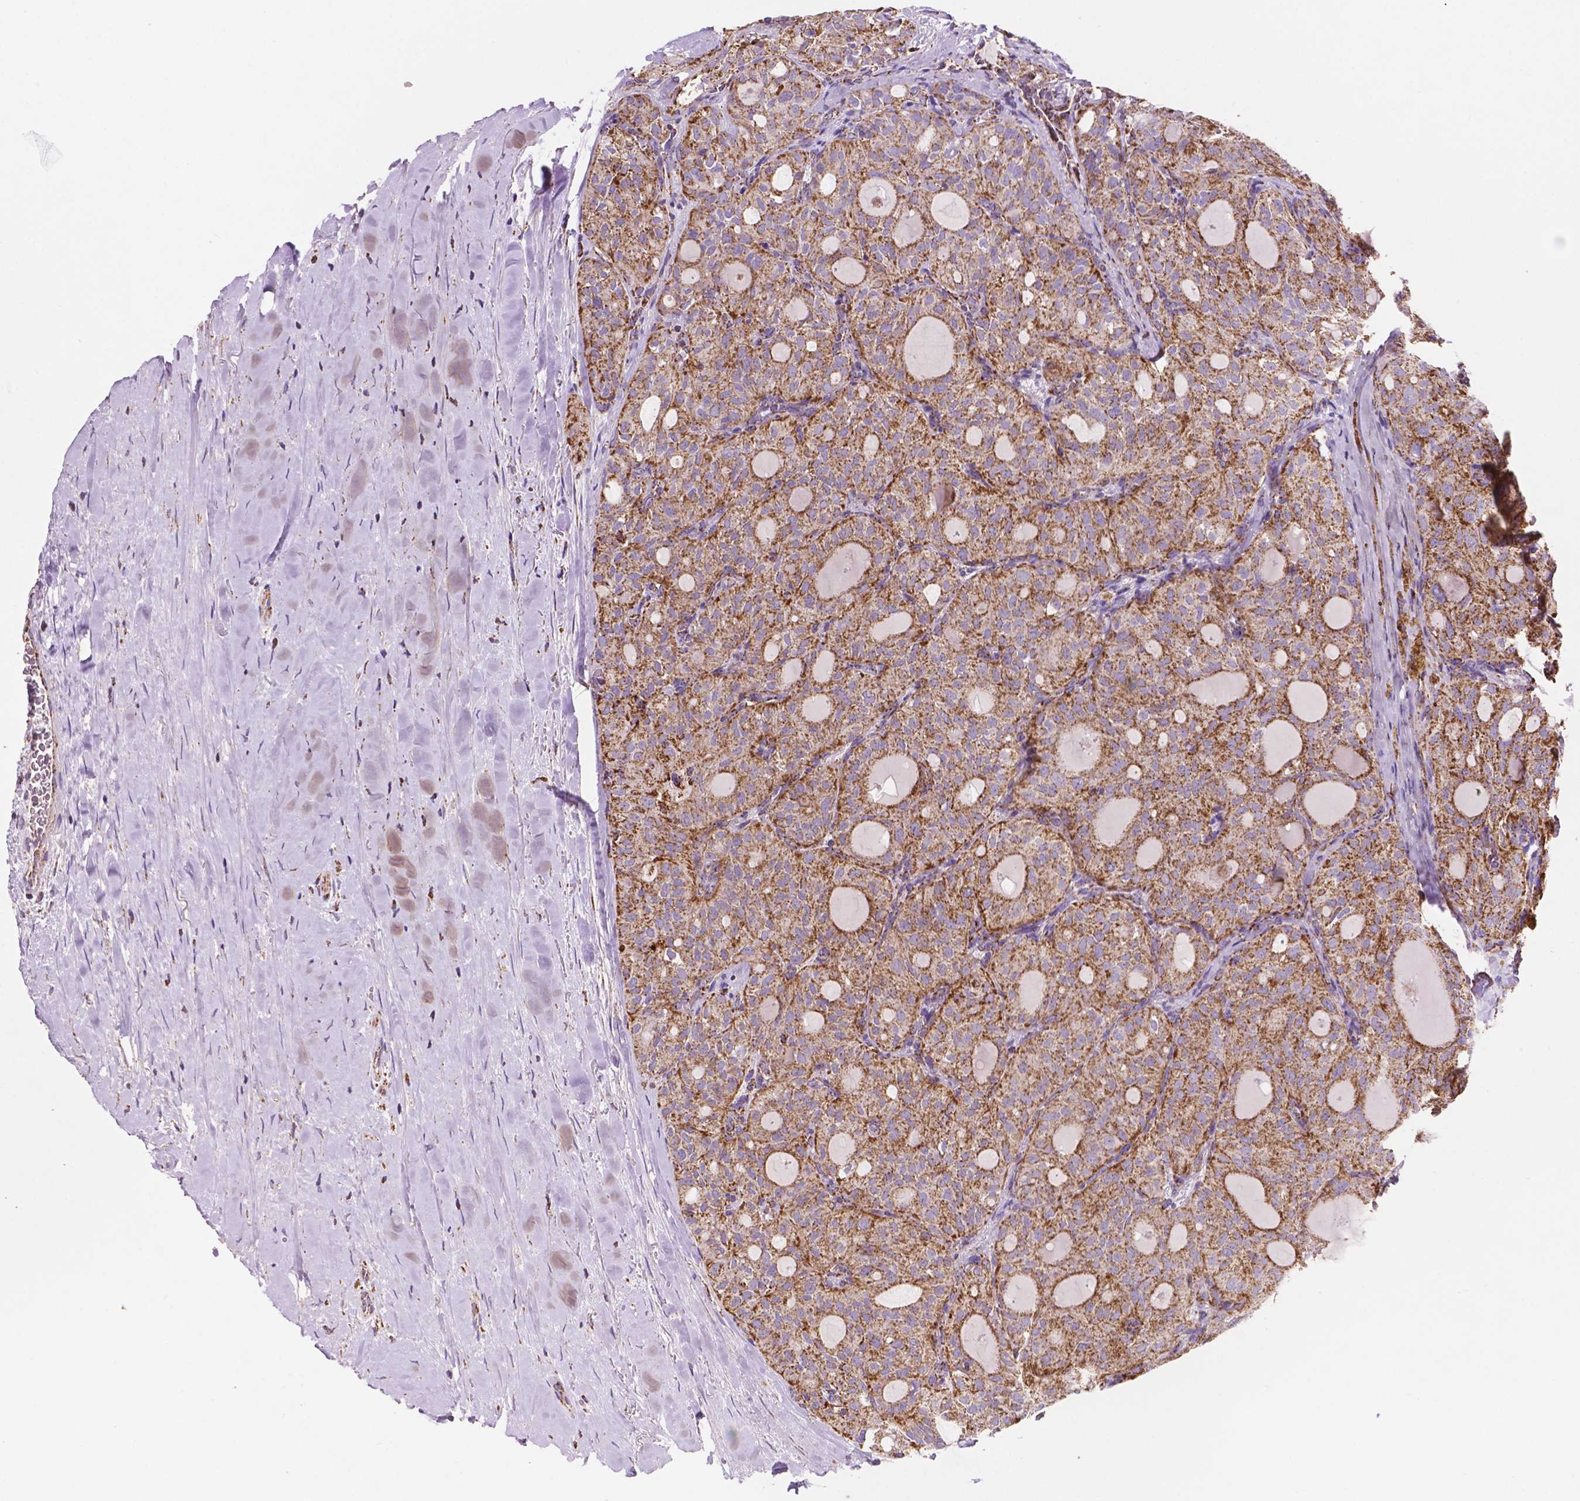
{"staining": {"intensity": "strong", "quantity": ">75%", "location": "cytoplasmic/membranous"}, "tissue": "thyroid cancer", "cell_type": "Tumor cells", "image_type": "cancer", "snomed": [{"axis": "morphology", "description": "Follicular adenoma carcinoma, NOS"}, {"axis": "topography", "description": "Thyroid gland"}], "caption": "Follicular adenoma carcinoma (thyroid) stained for a protein (brown) reveals strong cytoplasmic/membranous positive positivity in approximately >75% of tumor cells.", "gene": "HSPD1", "patient": {"sex": "male", "age": 75}}